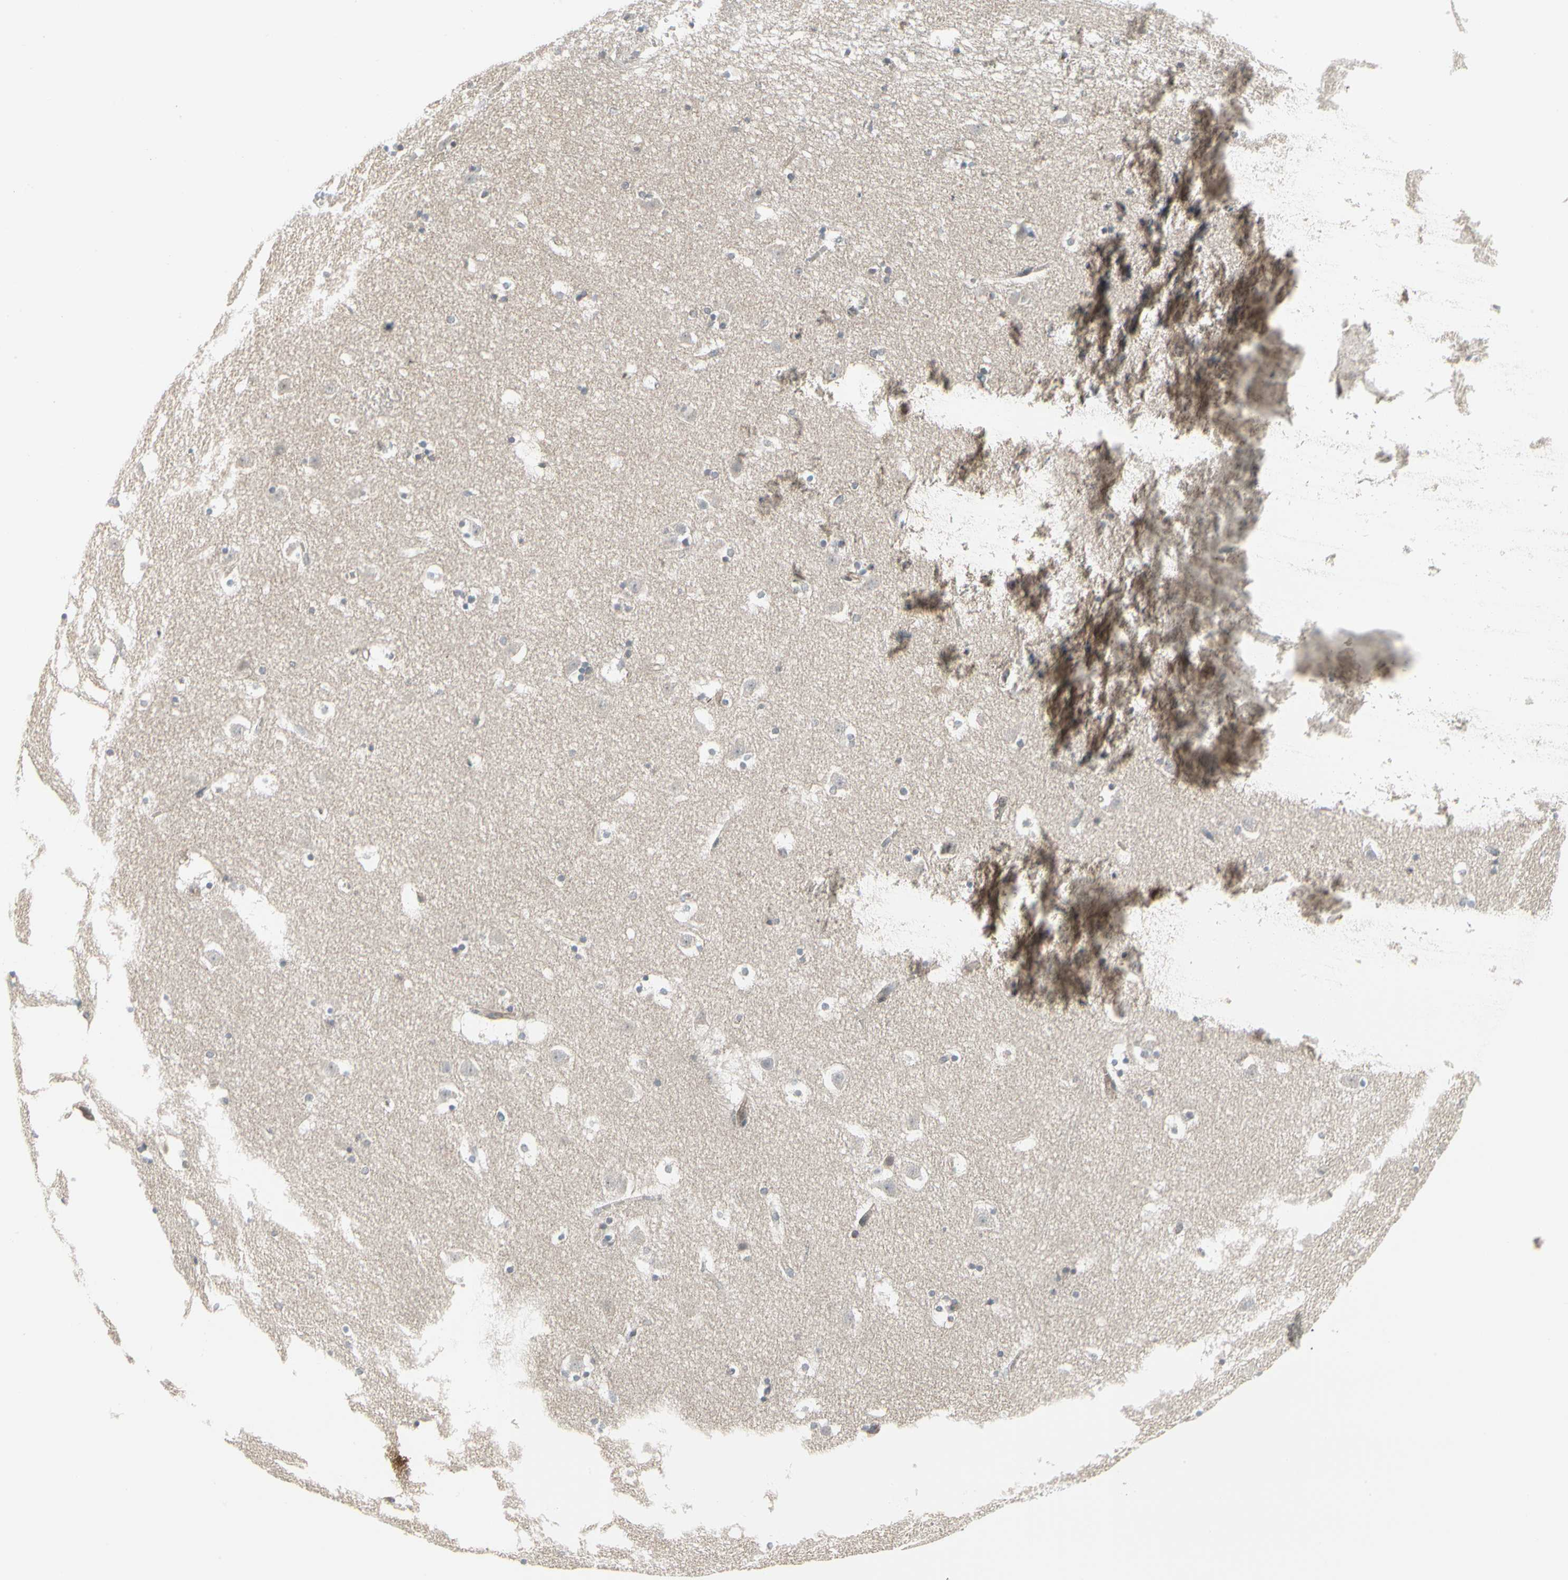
{"staining": {"intensity": "negative", "quantity": "none", "location": "none"}, "tissue": "caudate", "cell_type": "Glial cells", "image_type": "normal", "snomed": [{"axis": "morphology", "description": "Normal tissue, NOS"}, {"axis": "topography", "description": "Lateral ventricle wall"}], "caption": "Immunohistochemical staining of unremarkable human caudate displays no significant positivity in glial cells. Nuclei are stained in blue.", "gene": "EPS15", "patient": {"sex": "male", "age": 45}}